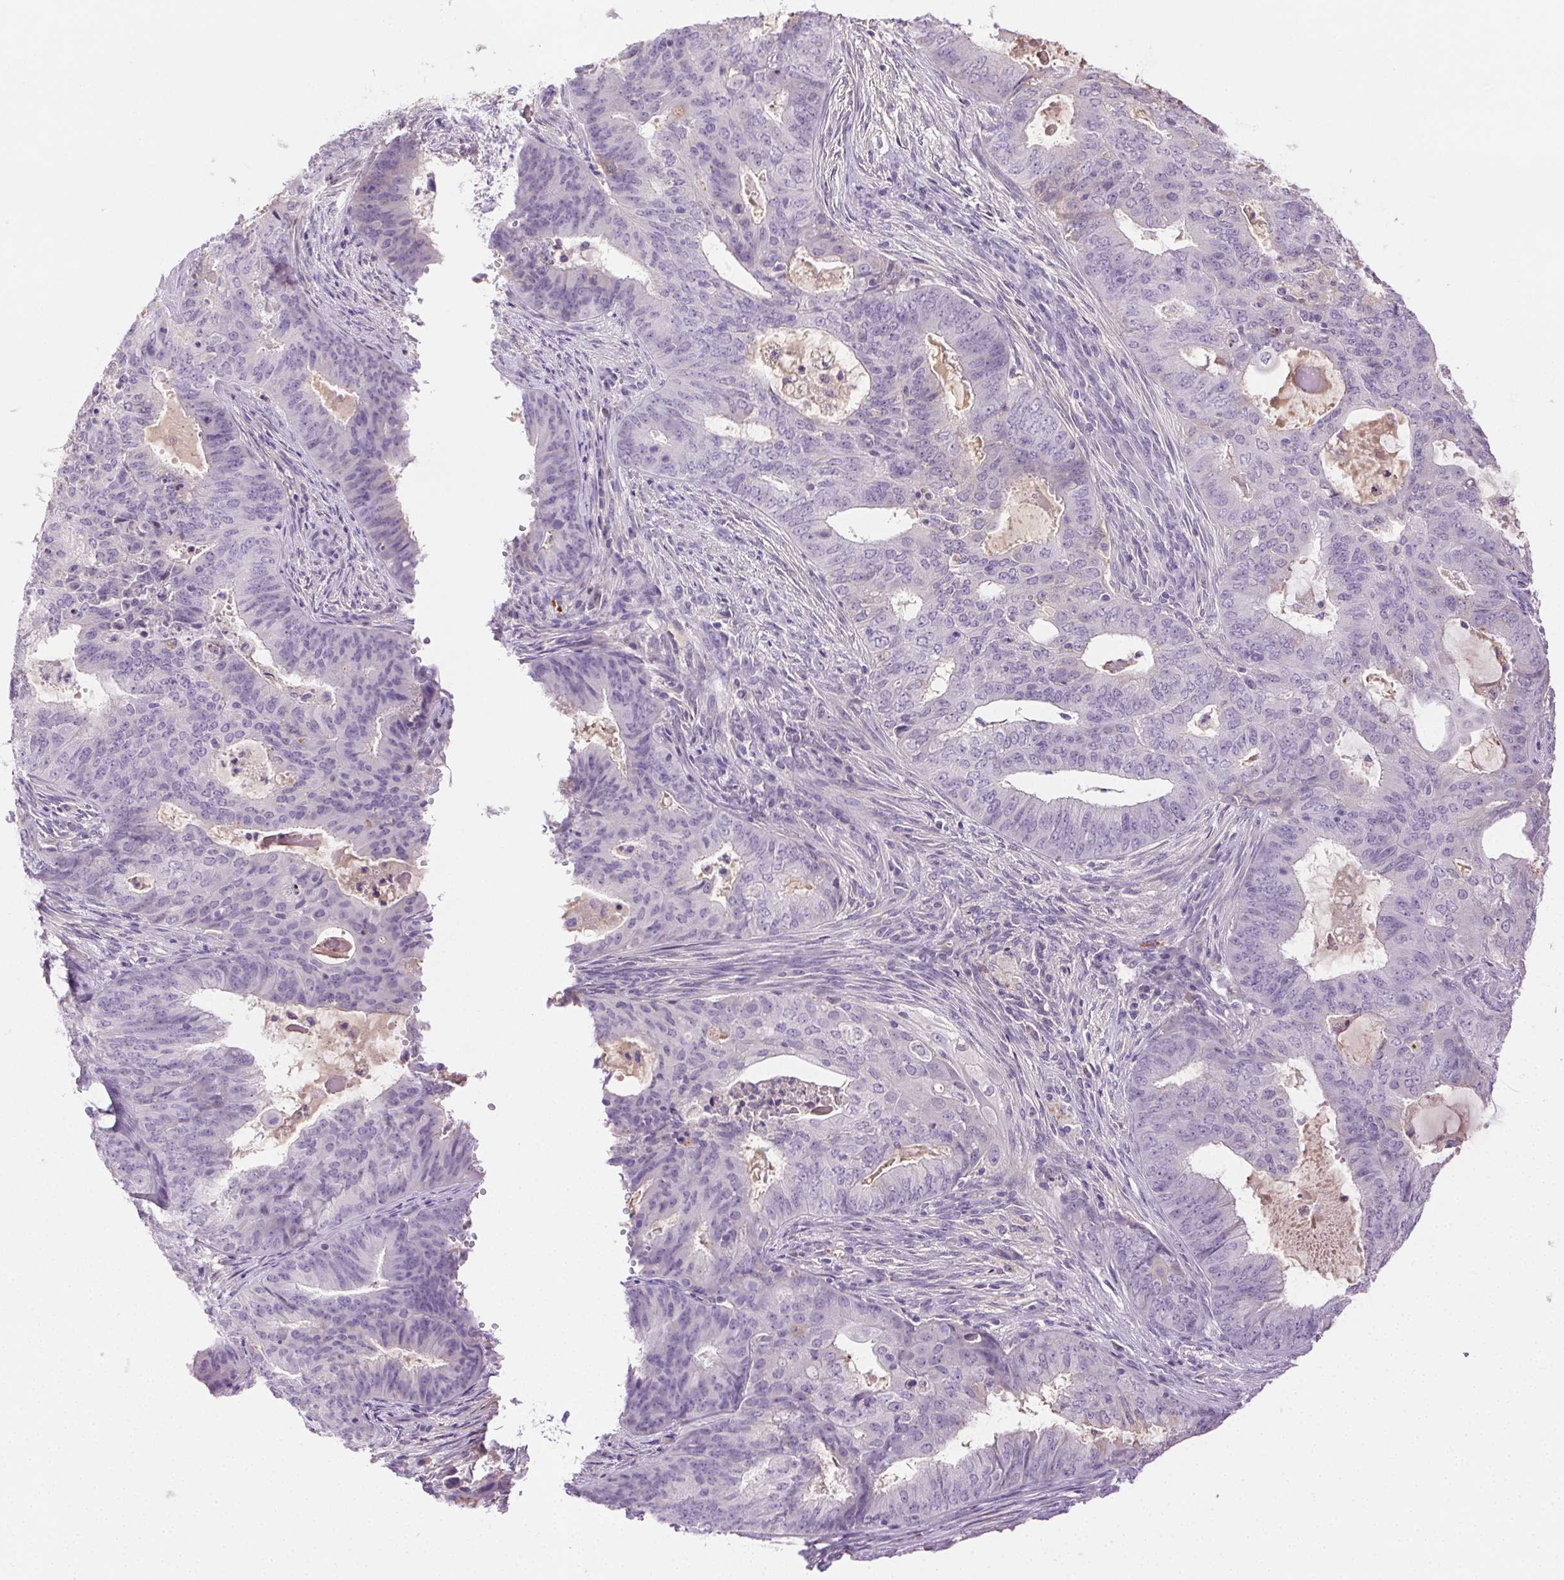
{"staining": {"intensity": "negative", "quantity": "none", "location": "none"}, "tissue": "endometrial cancer", "cell_type": "Tumor cells", "image_type": "cancer", "snomed": [{"axis": "morphology", "description": "Adenocarcinoma, NOS"}, {"axis": "topography", "description": "Endometrium"}], "caption": "There is no significant positivity in tumor cells of endometrial adenocarcinoma.", "gene": "BPIFB2", "patient": {"sex": "female", "age": 62}}